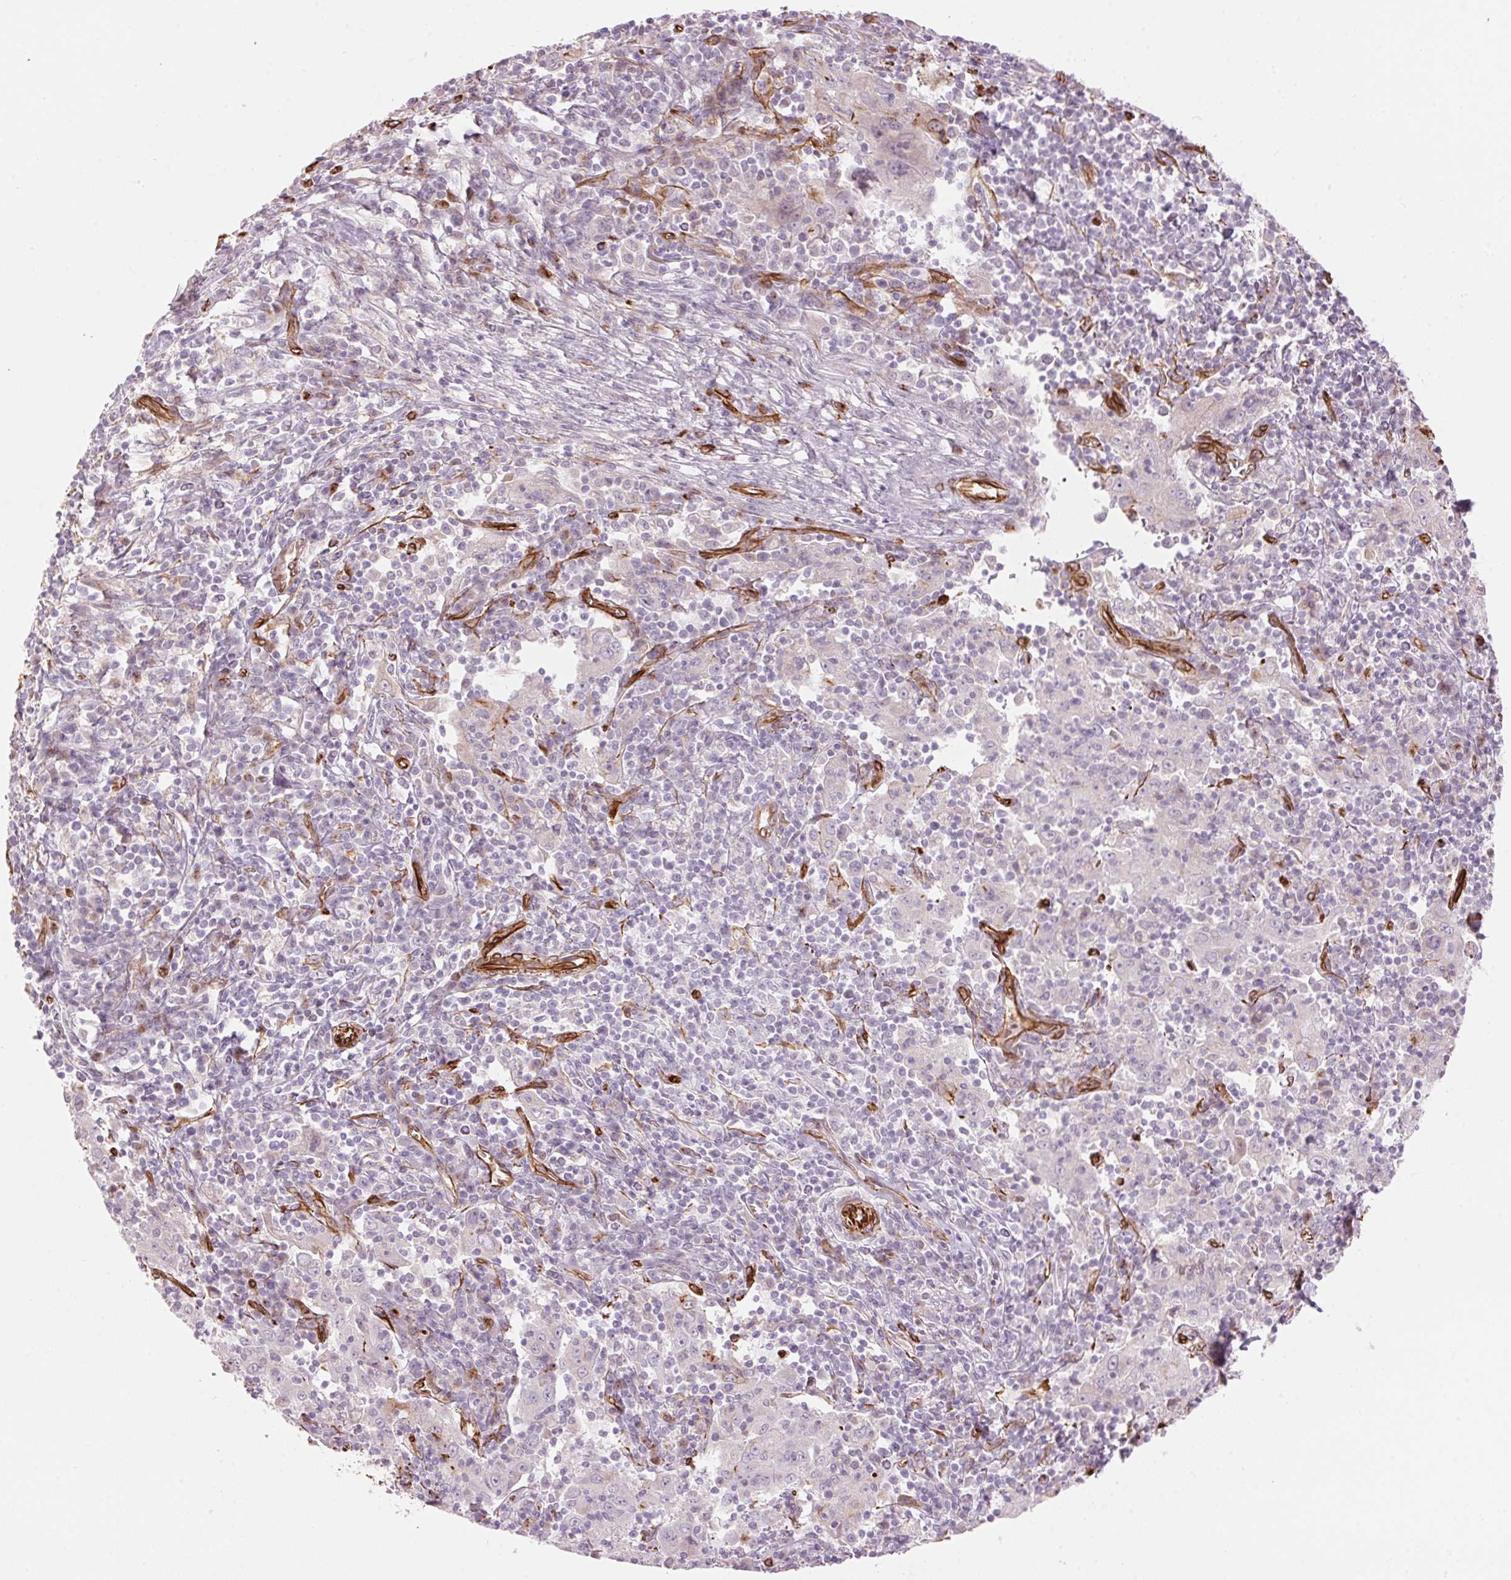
{"staining": {"intensity": "negative", "quantity": "none", "location": "none"}, "tissue": "pancreatic cancer", "cell_type": "Tumor cells", "image_type": "cancer", "snomed": [{"axis": "morphology", "description": "Adenocarcinoma, NOS"}, {"axis": "topography", "description": "Pancreas"}], "caption": "IHC of human pancreatic cancer (adenocarcinoma) demonstrates no positivity in tumor cells.", "gene": "CLPS", "patient": {"sex": "male", "age": 63}}